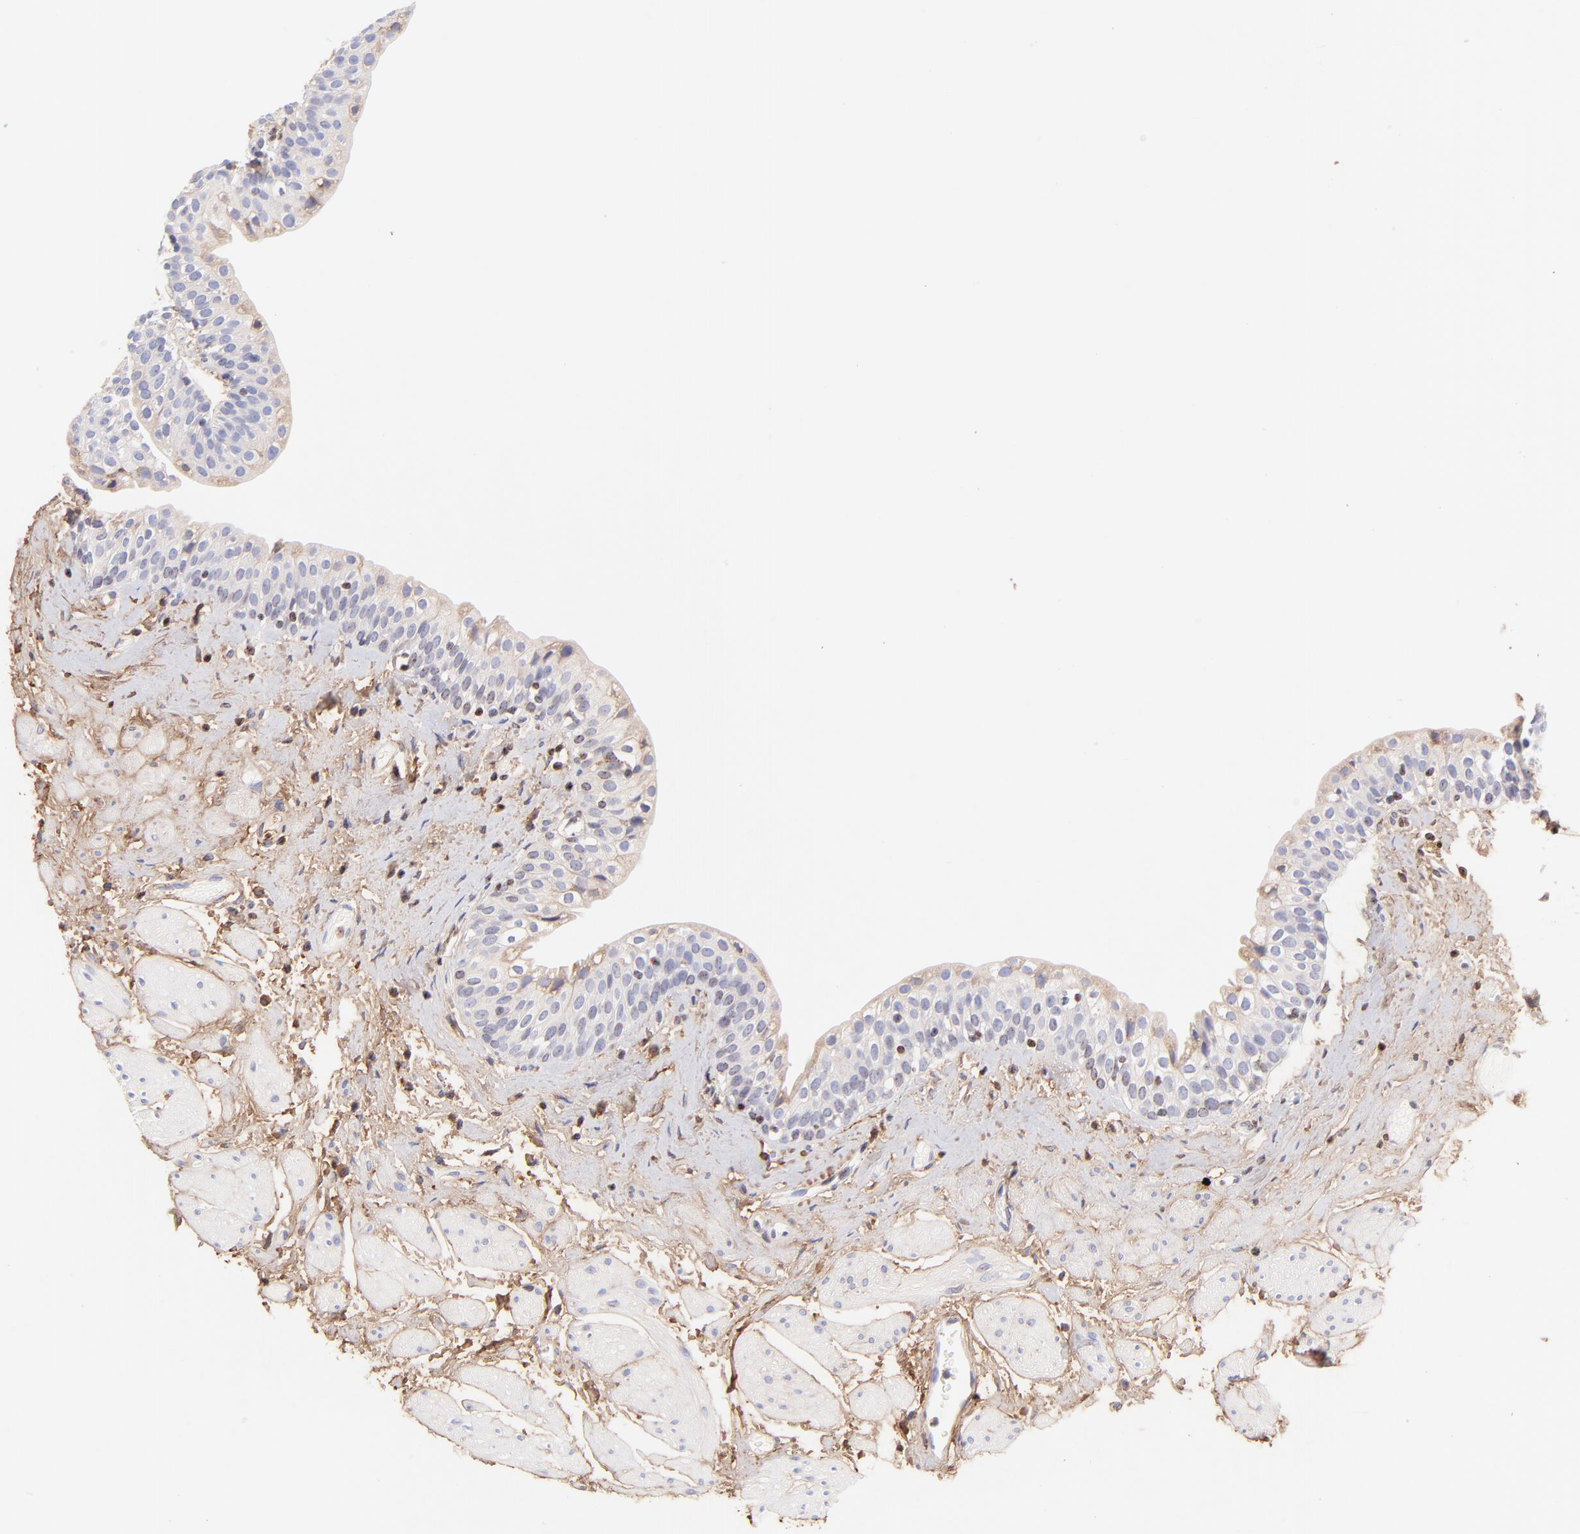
{"staining": {"intensity": "weak", "quantity": "25%-75%", "location": "cytoplasmic/membranous"}, "tissue": "urinary bladder", "cell_type": "Urothelial cells", "image_type": "normal", "snomed": [{"axis": "morphology", "description": "Normal tissue, NOS"}, {"axis": "topography", "description": "Urinary bladder"}], "caption": "The image displays immunohistochemical staining of unremarkable urinary bladder. There is weak cytoplasmic/membranous staining is appreciated in about 25%-75% of urothelial cells. Nuclei are stained in blue.", "gene": "BGN", "patient": {"sex": "male", "age": 59}}